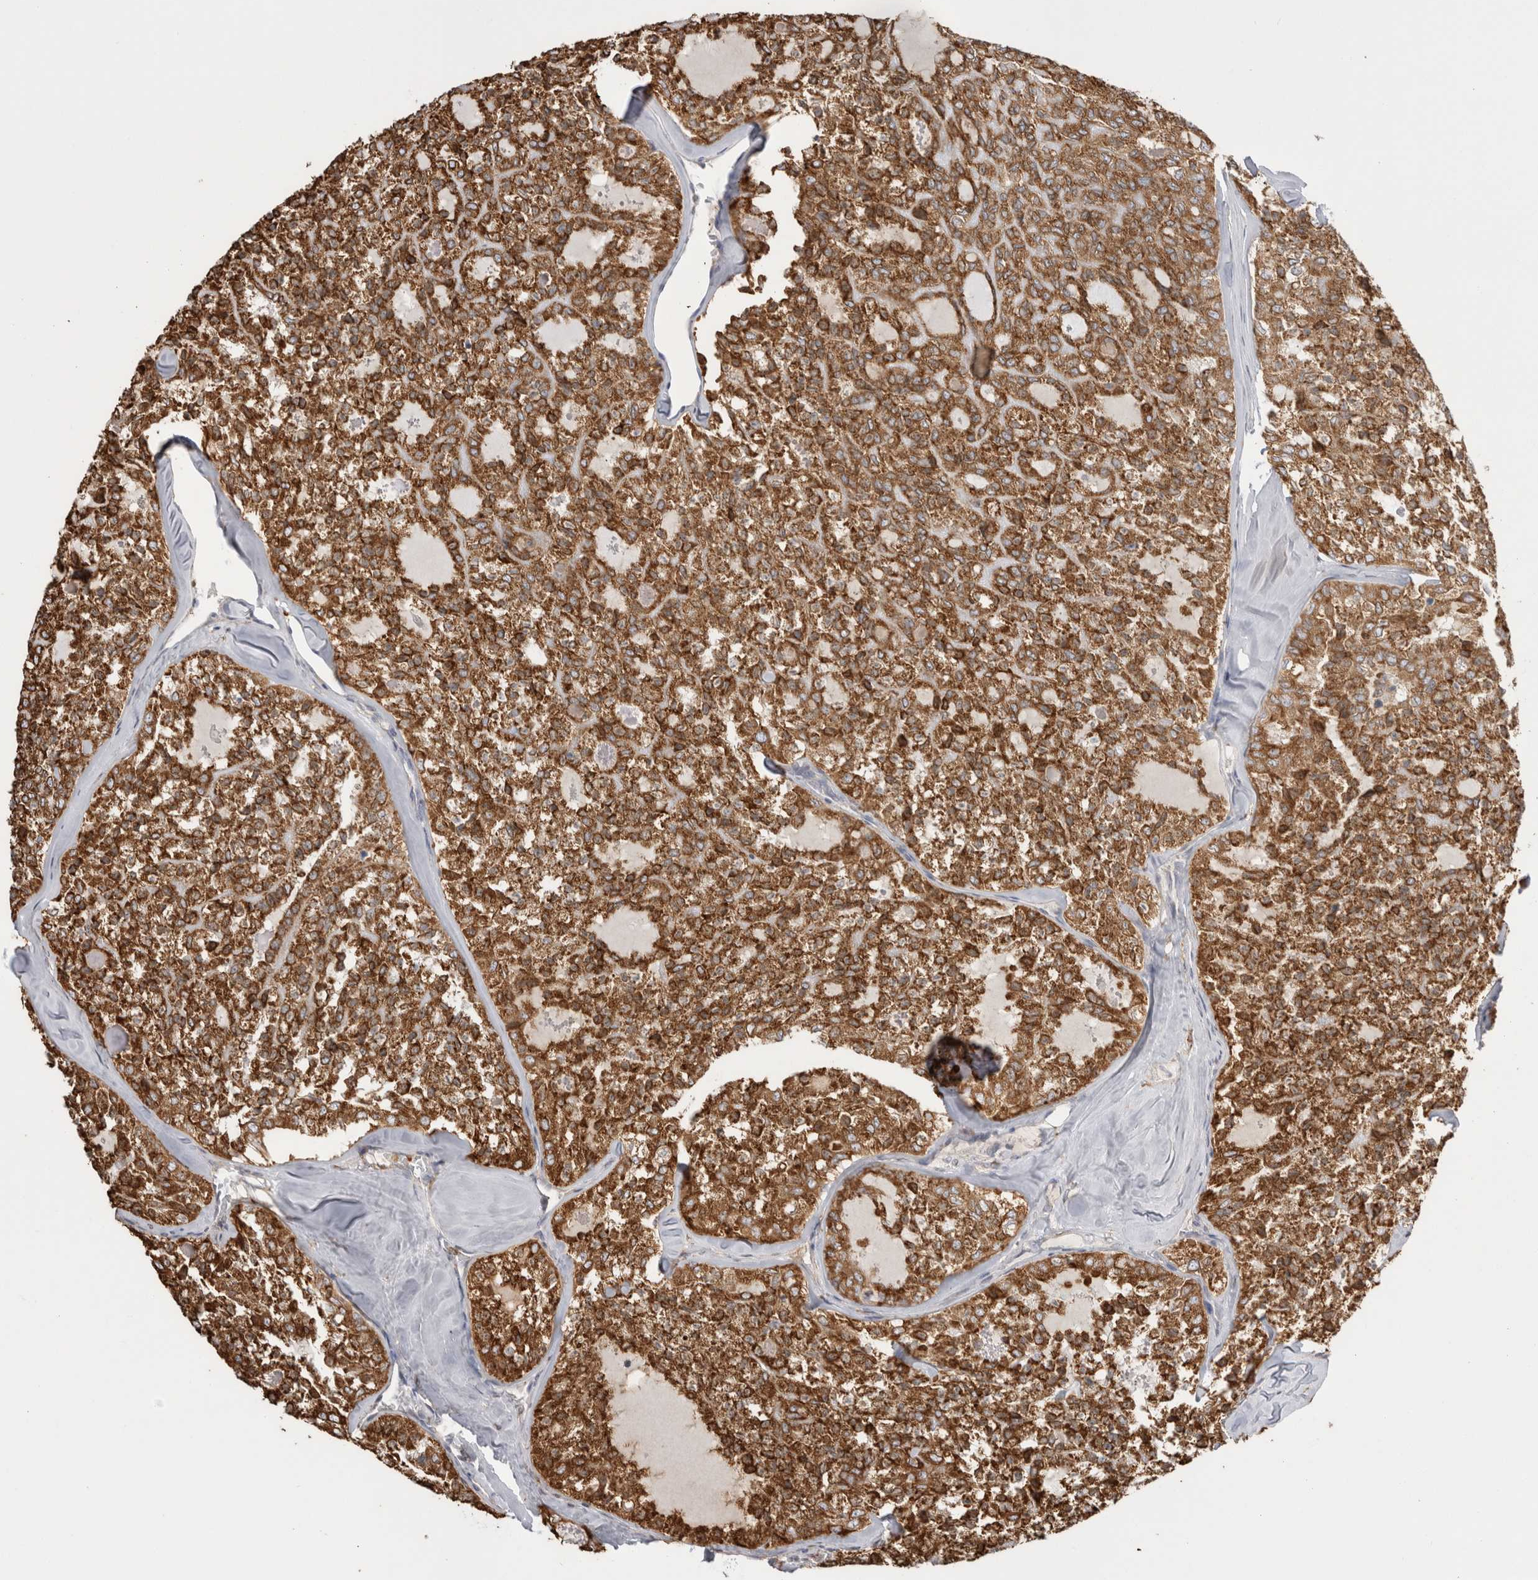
{"staining": {"intensity": "strong", "quantity": ">75%", "location": "cytoplasmic/membranous"}, "tissue": "thyroid cancer", "cell_type": "Tumor cells", "image_type": "cancer", "snomed": [{"axis": "morphology", "description": "Follicular adenoma carcinoma, NOS"}, {"axis": "topography", "description": "Thyroid gland"}], "caption": "Tumor cells exhibit strong cytoplasmic/membranous expression in about >75% of cells in thyroid cancer (follicular adenoma carcinoma). Immunohistochemistry stains the protein of interest in brown and the nuclei are stained blue.", "gene": "LRPAP1", "patient": {"sex": "male", "age": 75}}